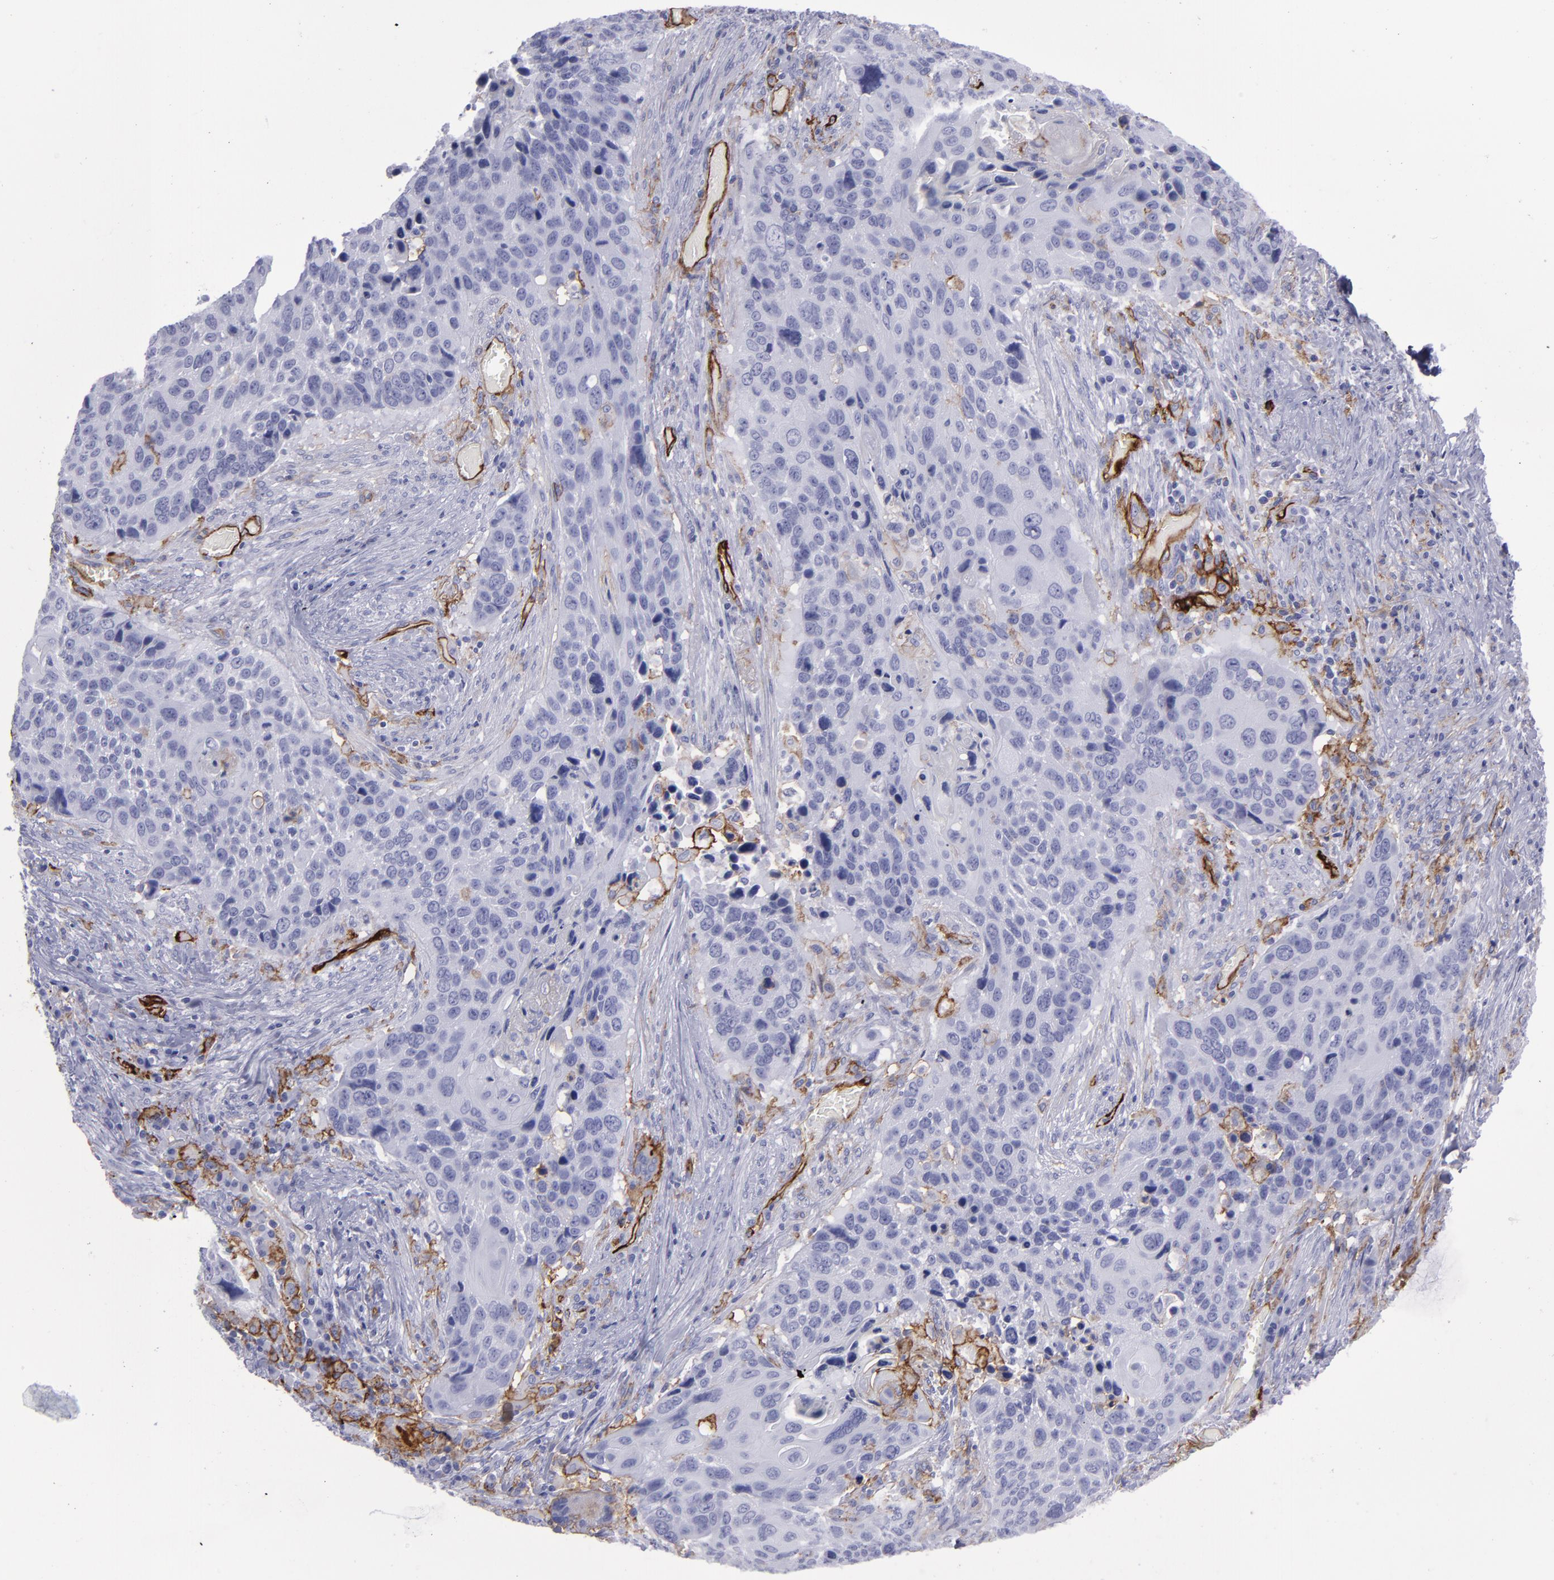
{"staining": {"intensity": "negative", "quantity": "none", "location": "none"}, "tissue": "lung cancer", "cell_type": "Tumor cells", "image_type": "cancer", "snomed": [{"axis": "morphology", "description": "Squamous cell carcinoma, NOS"}, {"axis": "topography", "description": "Lung"}], "caption": "The immunohistochemistry photomicrograph has no significant staining in tumor cells of lung cancer tissue.", "gene": "ACE", "patient": {"sex": "male", "age": 68}}